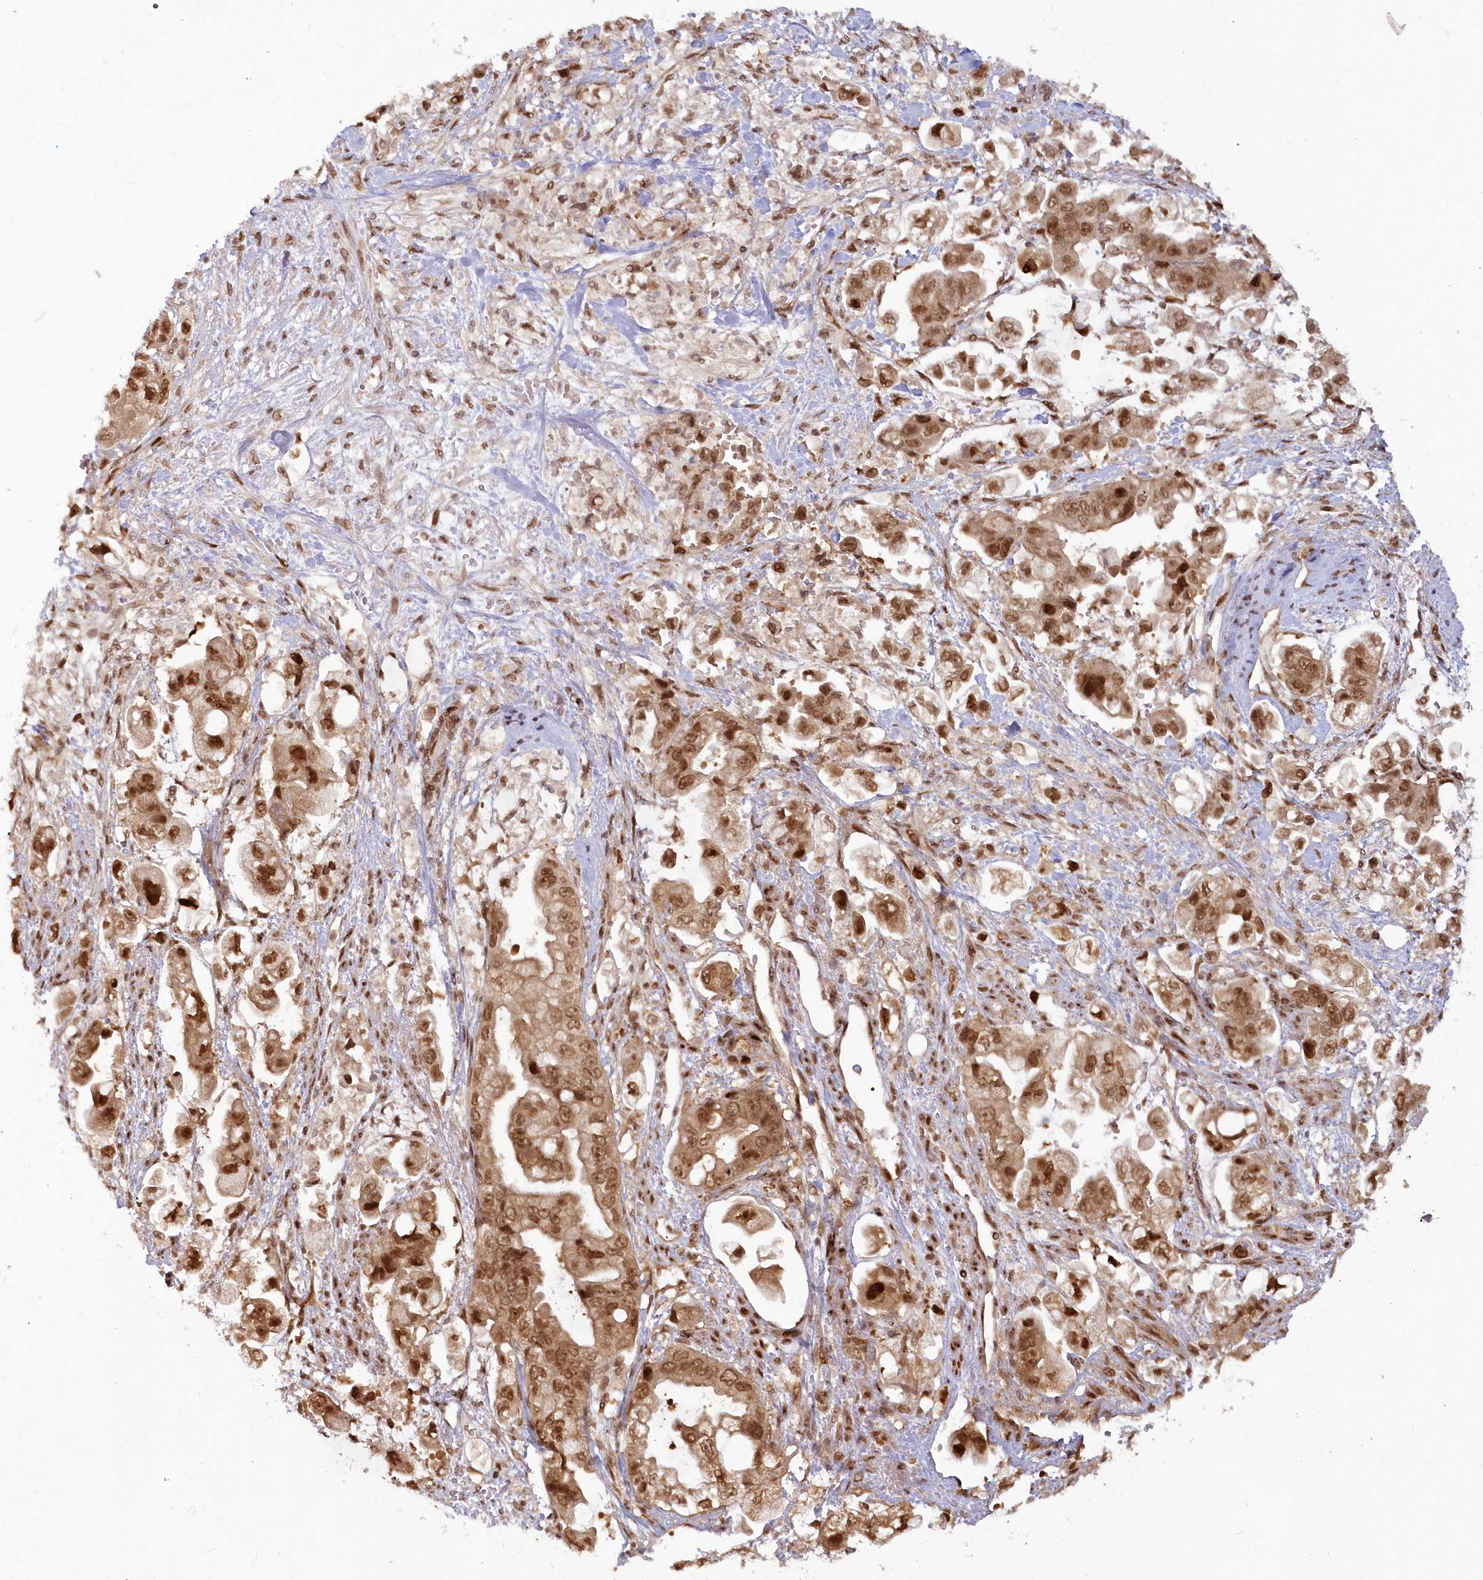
{"staining": {"intensity": "strong", "quantity": ">75%", "location": "cytoplasmic/membranous,nuclear"}, "tissue": "stomach cancer", "cell_type": "Tumor cells", "image_type": "cancer", "snomed": [{"axis": "morphology", "description": "Adenocarcinoma, NOS"}, {"axis": "topography", "description": "Stomach"}], "caption": "Immunohistochemical staining of stomach cancer (adenocarcinoma) exhibits strong cytoplasmic/membranous and nuclear protein expression in approximately >75% of tumor cells.", "gene": "TOGARAM2", "patient": {"sex": "male", "age": 62}}